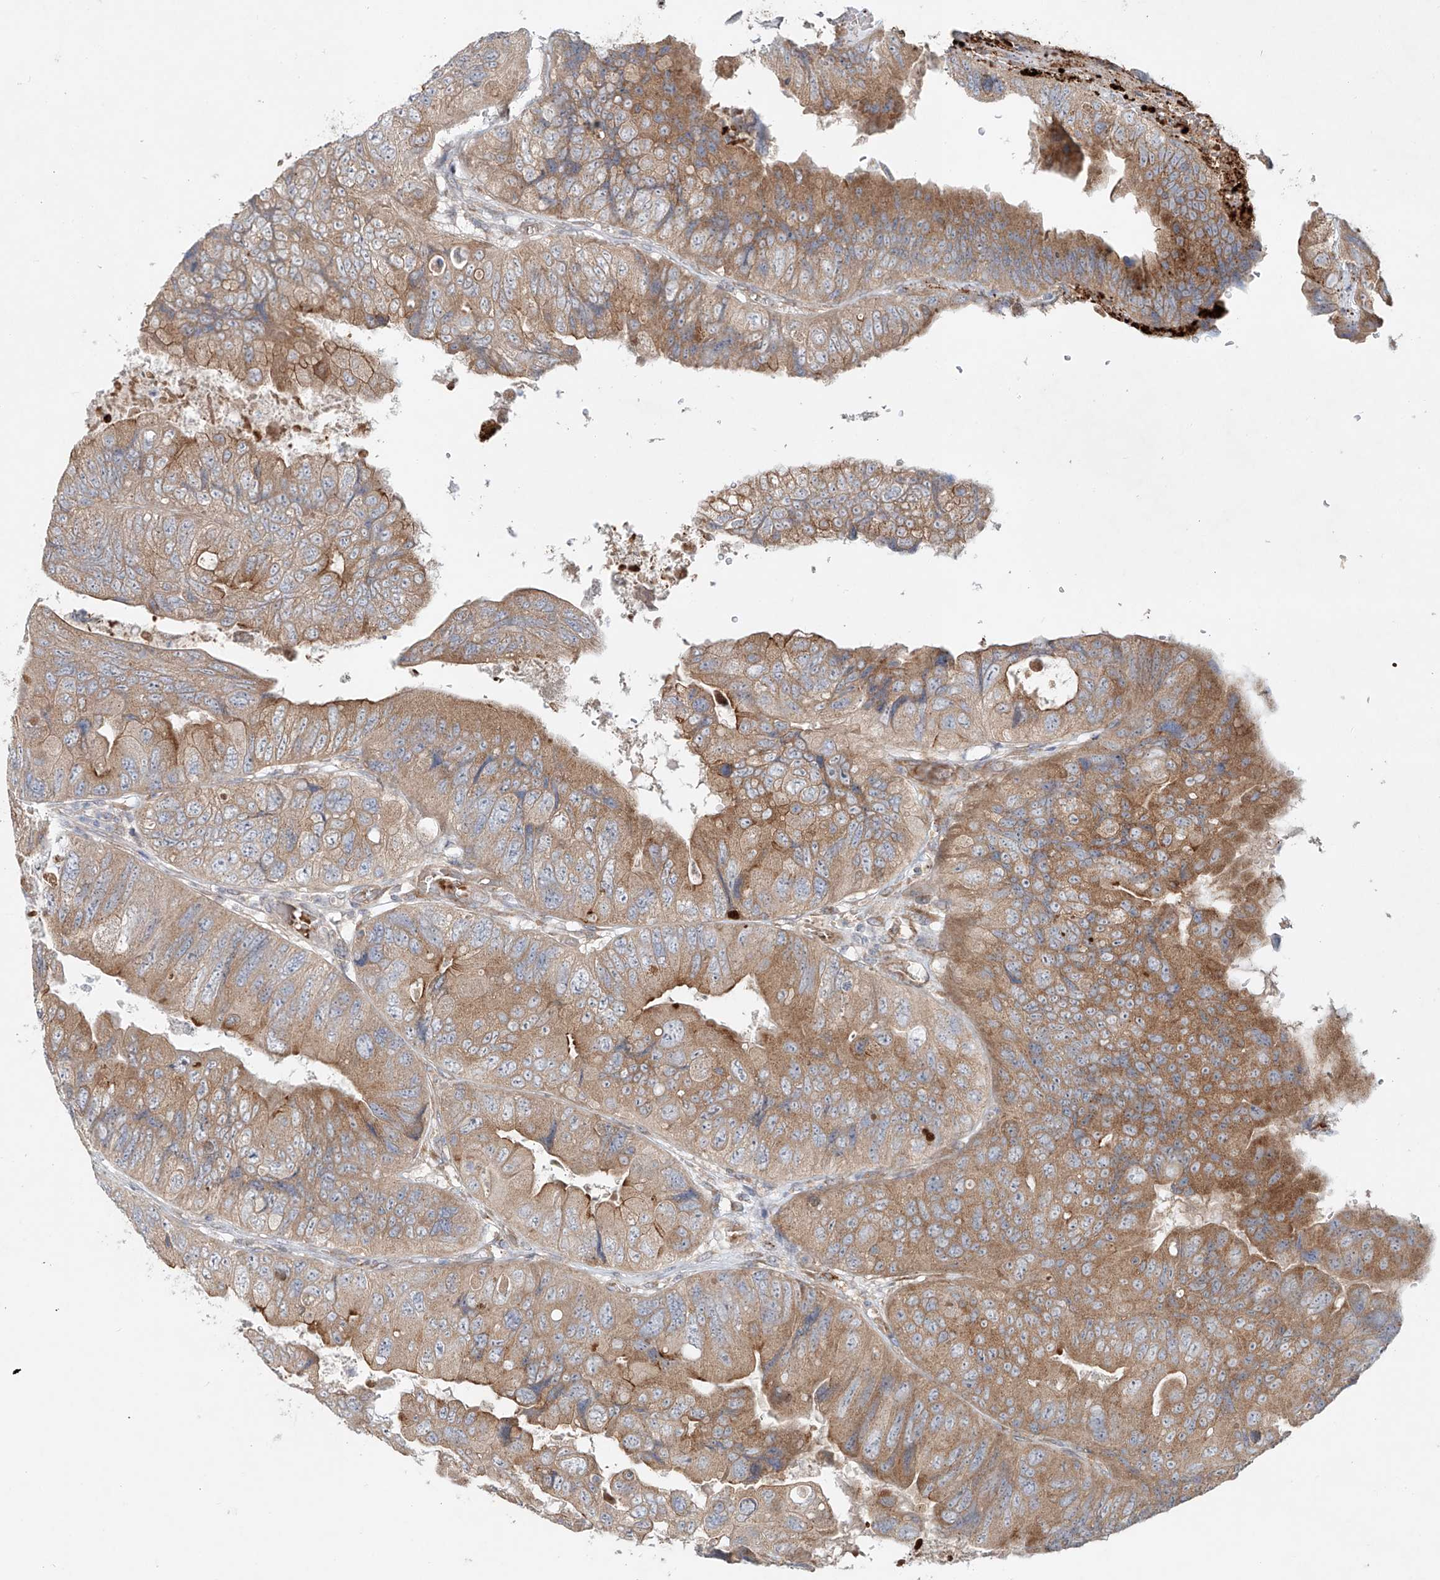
{"staining": {"intensity": "moderate", "quantity": ">75%", "location": "cytoplasmic/membranous"}, "tissue": "colorectal cancer", "cell_type": "Tumor cells", "image_type": "cancer", "snomed": [{"axis": "morphology", "description": "Adenocarcinoma, NOS"}, {"axis": "topography", "description": "Rectum"}], "caption": "Colorectal adenocarcinoma was stained to show a protein in brown. There is medium levels of moderate cytoplasmic/membranous positivity in about >75% of tumor cells.", "gene": "TJAP1", "patient": {"sex": "male", "age": 63}}